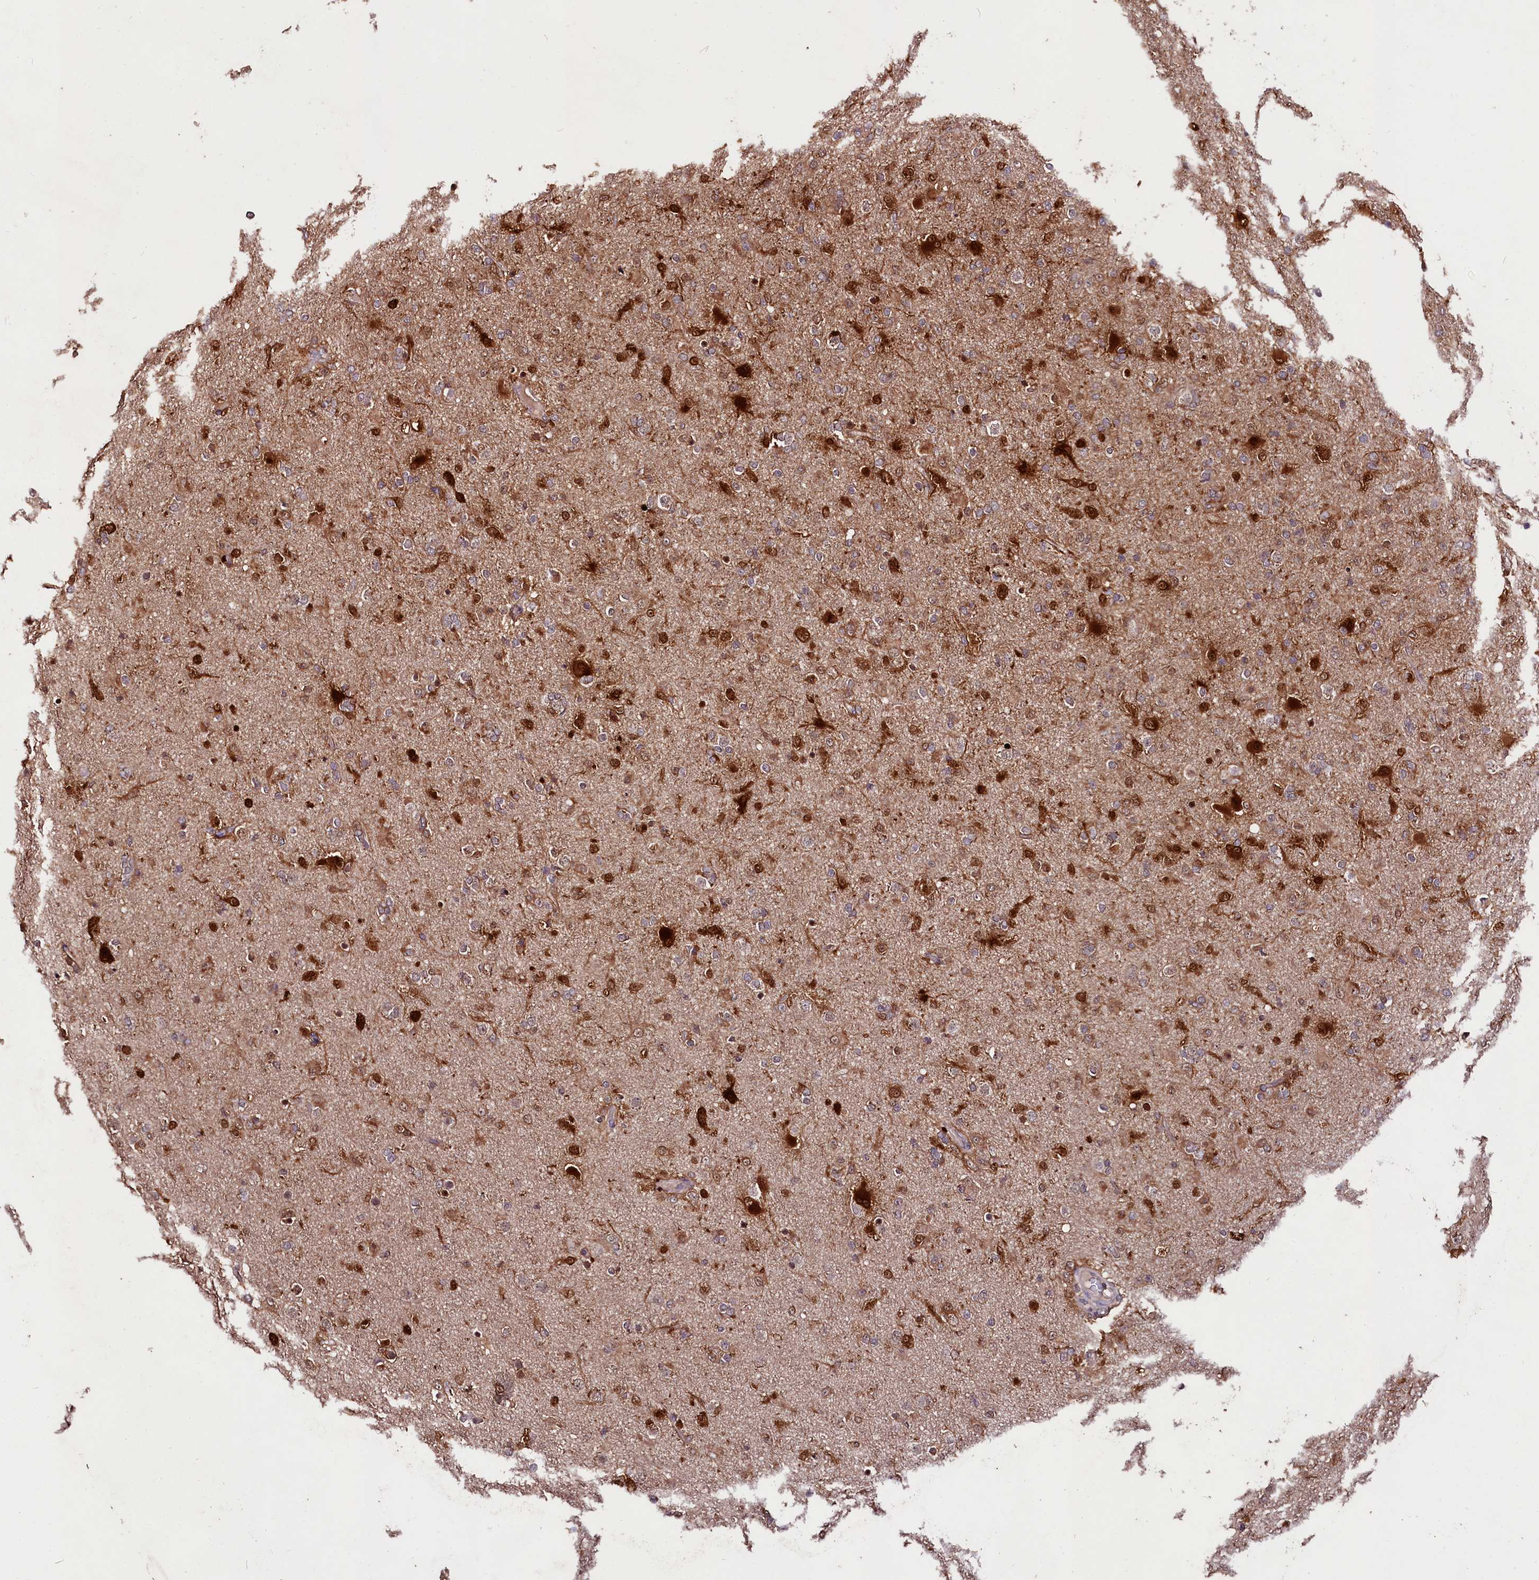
{"staining": {"intensity": "moderate", "quantity": ">75%", "location": "cytoplasmic/membranous"}, "tissue": "glioma", "cell_type": "Tumor cells", "image_type": "cancer", "snomed": [{"axis": "morphology", "description": "Glioma, malignant, Low grade"}, {"axis": "topography", "description": "Brain"}], "caption": "Glioma stained for a protein reveals moderate cytoplasmic/membranous positivity in tumor cells.", "gene": "KLRB1", "patient": {"sex": "male", "age": 65}}